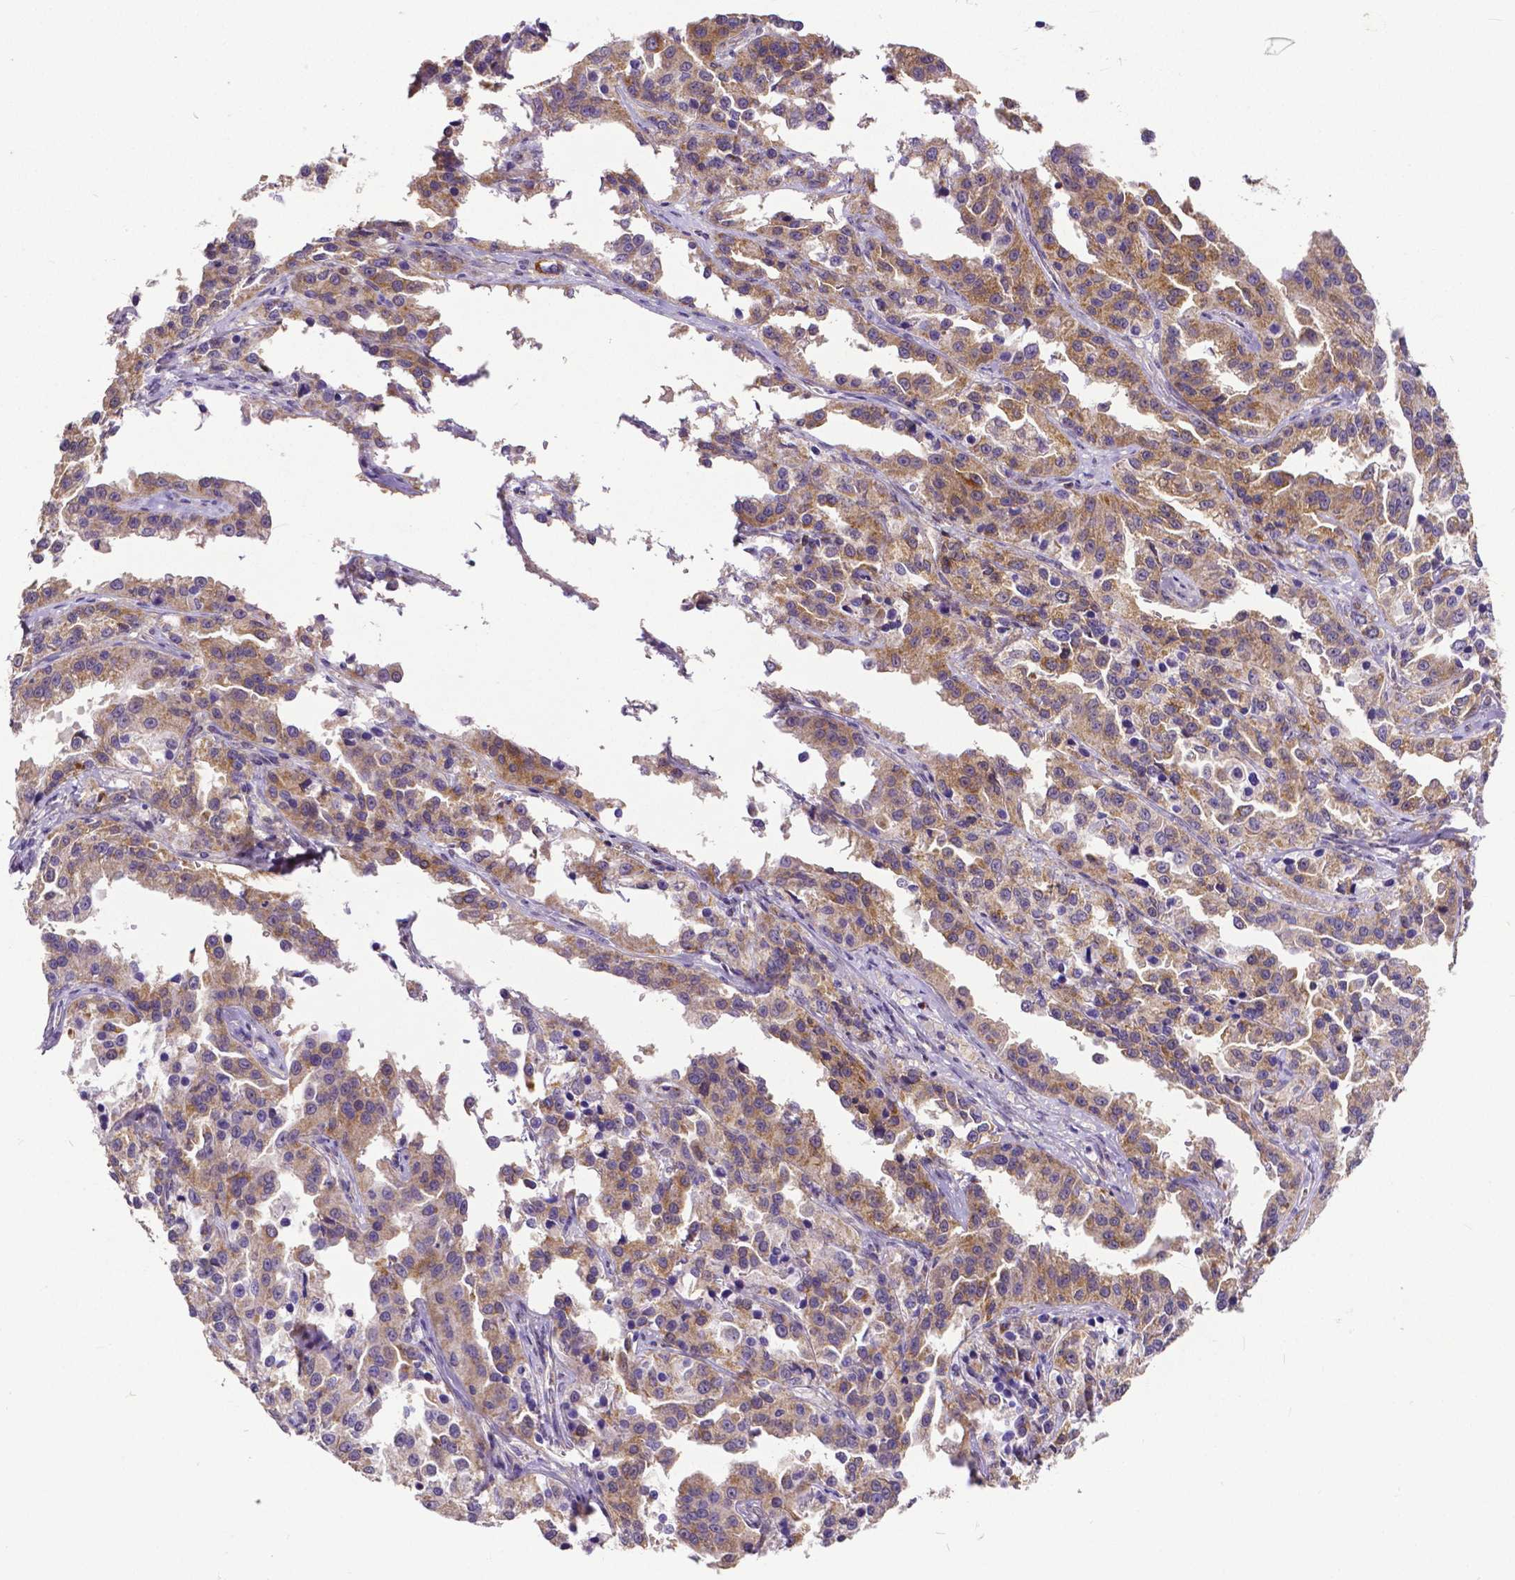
{"staining": {"intensity": "moderate", "quantity": ">75%", "location": "cytoplasmic/membranous"}, "tissue": "ovarian cancer", "cell_type": "Tumor cells", "image_type": "cancer", "snomed": [{"axis": "morphology", "description": "Cystadenocarcinoma, serous, NOS"}, {"axis": "topography", "description": "Ovary"}], "caption": "Human ovarian cancer (serous cystadenocarcinoma) stained with a brown dye shows moderate cytoplasmic/membranous positive expression in approximately >75% of tumor cells.", "gene": "MCL1", "patient": {"sex": "female", "age": 75}}